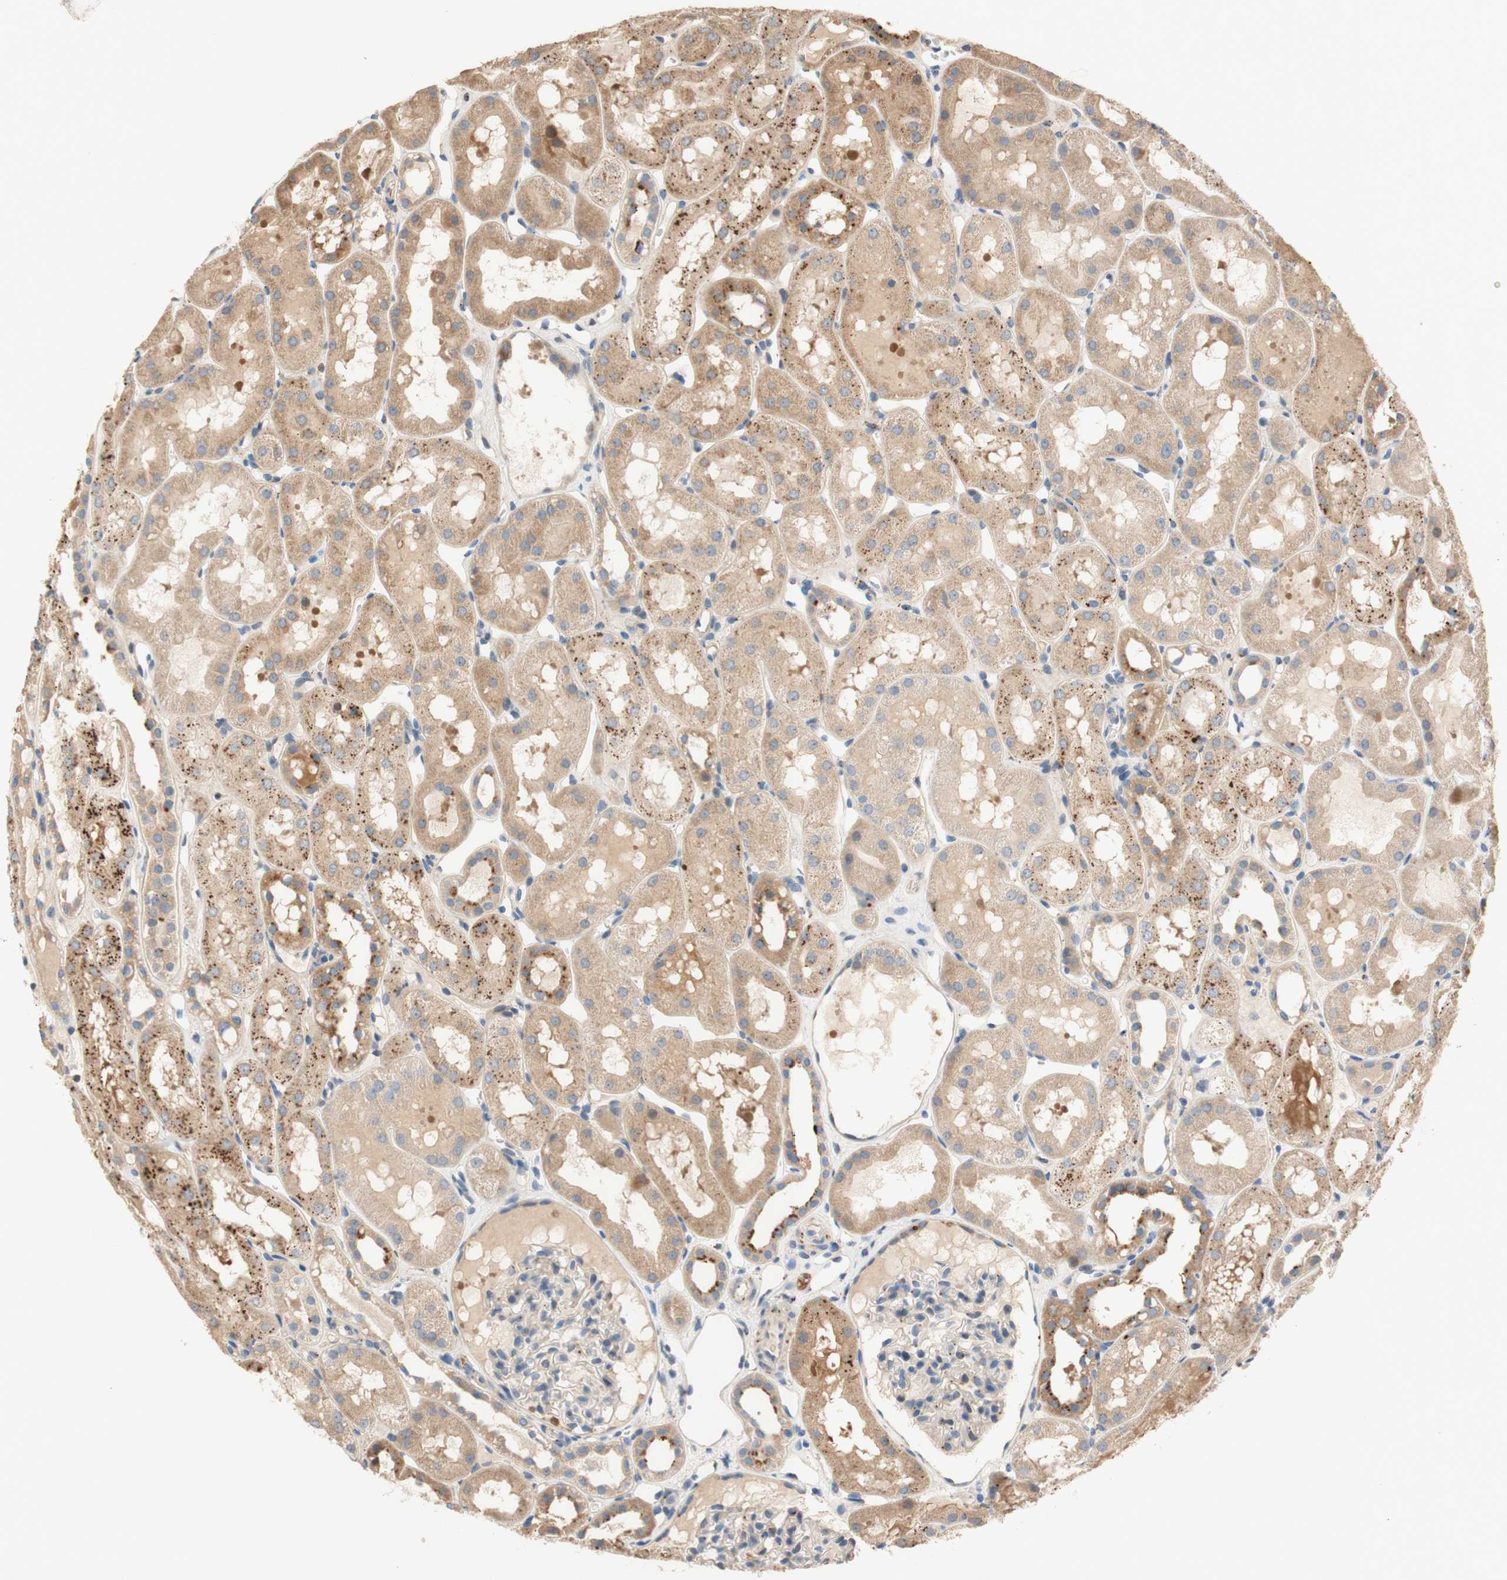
{"staining": {"intensity": "negative", "quantity": "none", "location": "none"}, "tissue": "kidney", "cell_type": "Cells in glomeruli", "image_type": "normal", "snomed": [{"axis": "morphology", "description": "Normal tissue, NOS"}, {"axis": "topography", "description": "Kidney"}, {"axis": "topography", "description": "Urinary bladder"}], "caption": "IHC micrograph of unremarkable kidney stained for a protein (brown), which demonstrates no positivity in cells in glomeruli.", "gene": "PTPN21", "patient": {"sex": "male", "age": 16}}